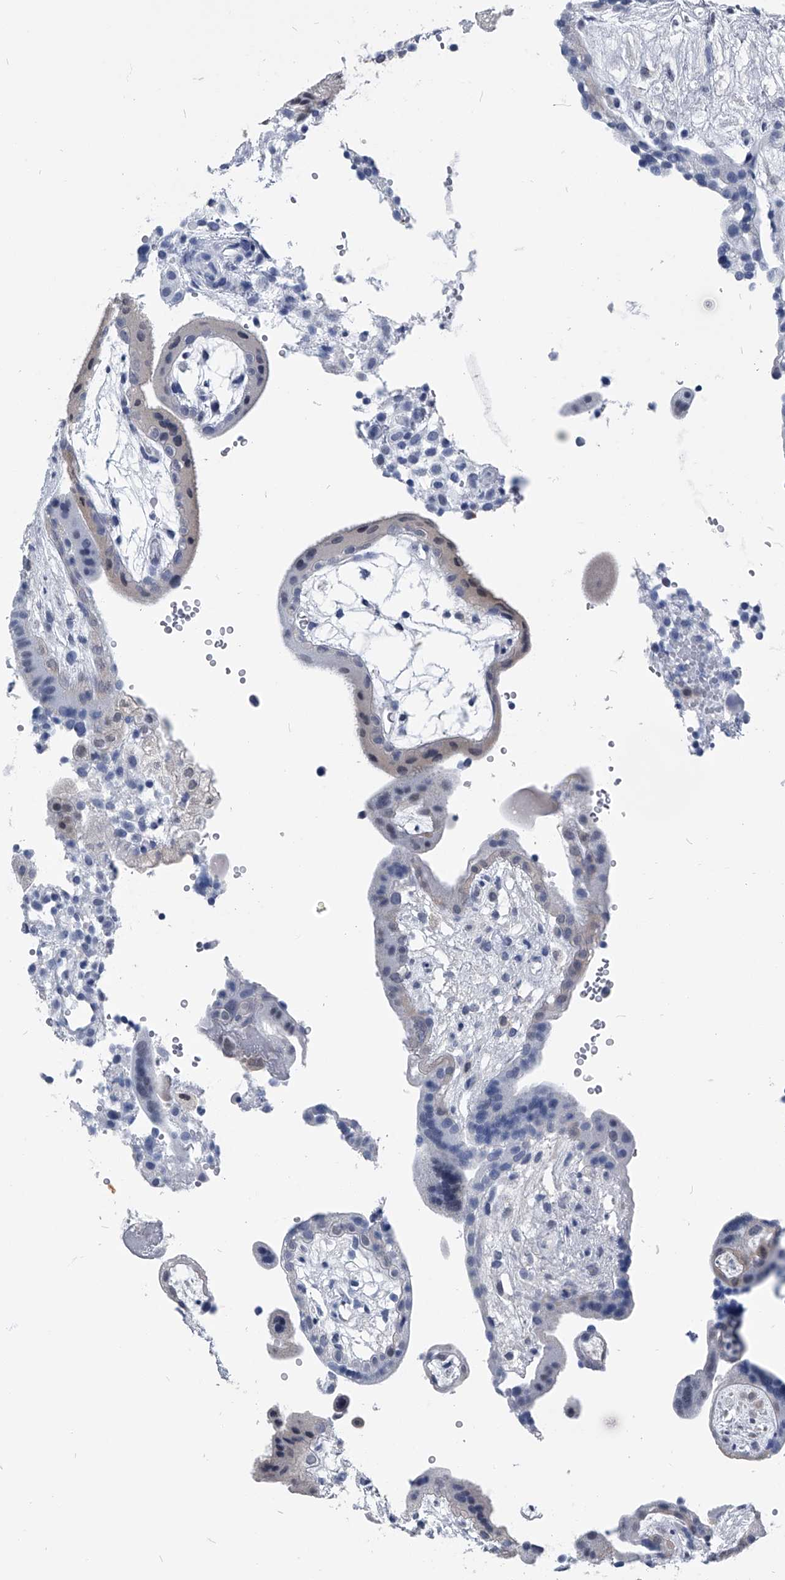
{"staining": {"intensity": "moderate", "quantity": "<25%", "location": "cytoplasmic/membranous"}, "tissue": "placenta", "cell_type": "Trophoblastic cells", "image_type": "normal", "snomed": [{"axis": "morphology", "description": "Normal tissue, NOS"}, {"axis": "topography", "description": "Placenta"}], "caption": "Placenta stained with a brown dye shows moderate cytoplasmic/membranous positive staining in approximately <25% of trophoblastic cells.", "gene": "PDXK", "patient": {"sex": "female", "age": 18}}